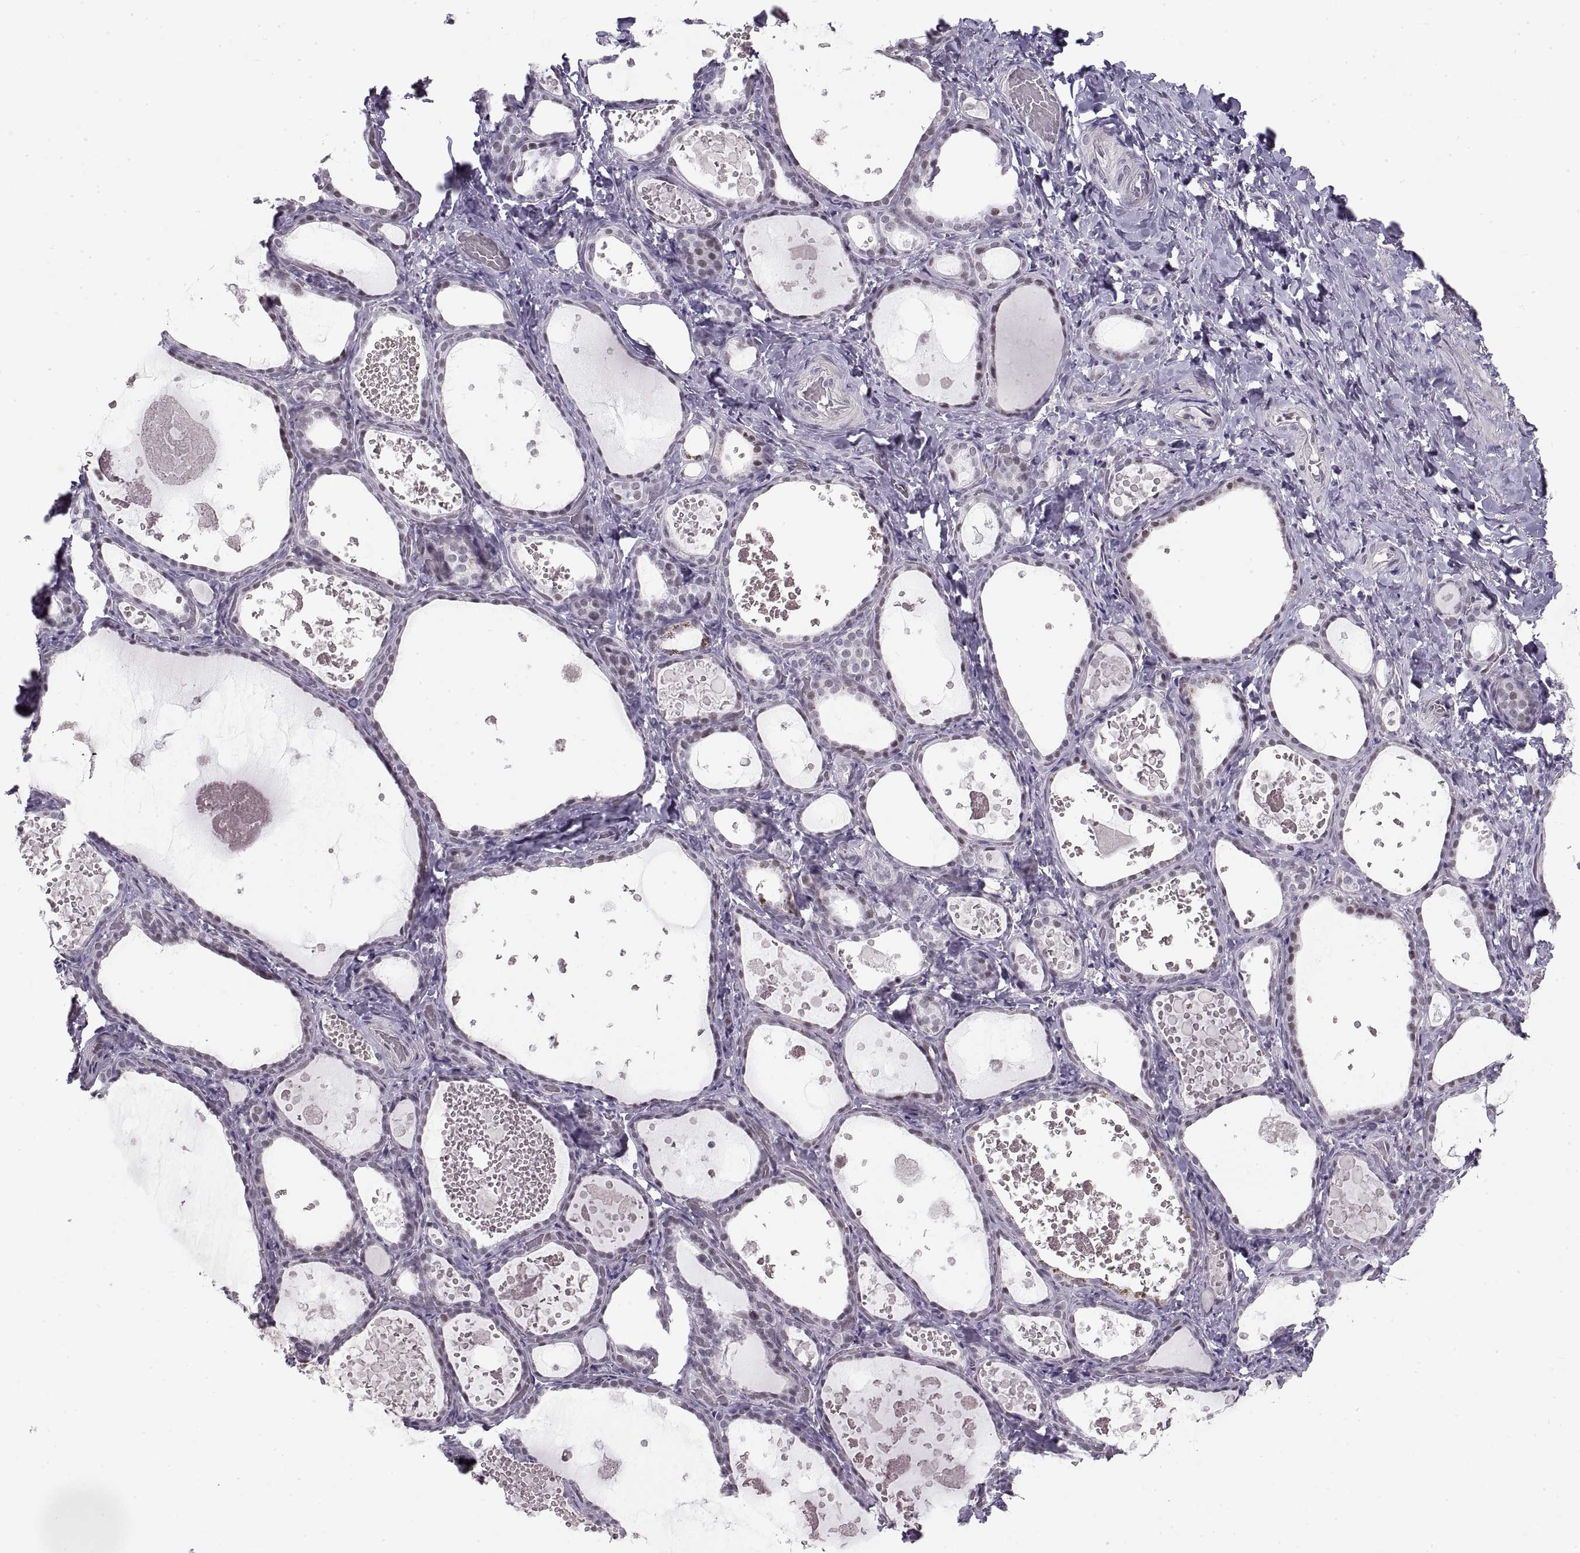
{"staining": {"intensity": "weak", "quantity": "<25%", "location": "cytoplasmic/membranous"}, "tissue": "thyroid gland", "cell_type": "Glandular cells", "image_type": "normal", "snomed": [{"axis": "morphology", "description": "Normal tissue, NOS"}, {"axis": "topography", "description": "Thyroid gland"}], "caption": "IHC image of benign human thyroid gland stained for a protein (brown), which demonstrates no staining in glandular cells. (Stains: DAB IHC with hematoxylin counter stain, Microscopy: brightfield microscopy at high magnification).", "gene": "NANOS3", "patient": {"sex": "female", "age": 56}}